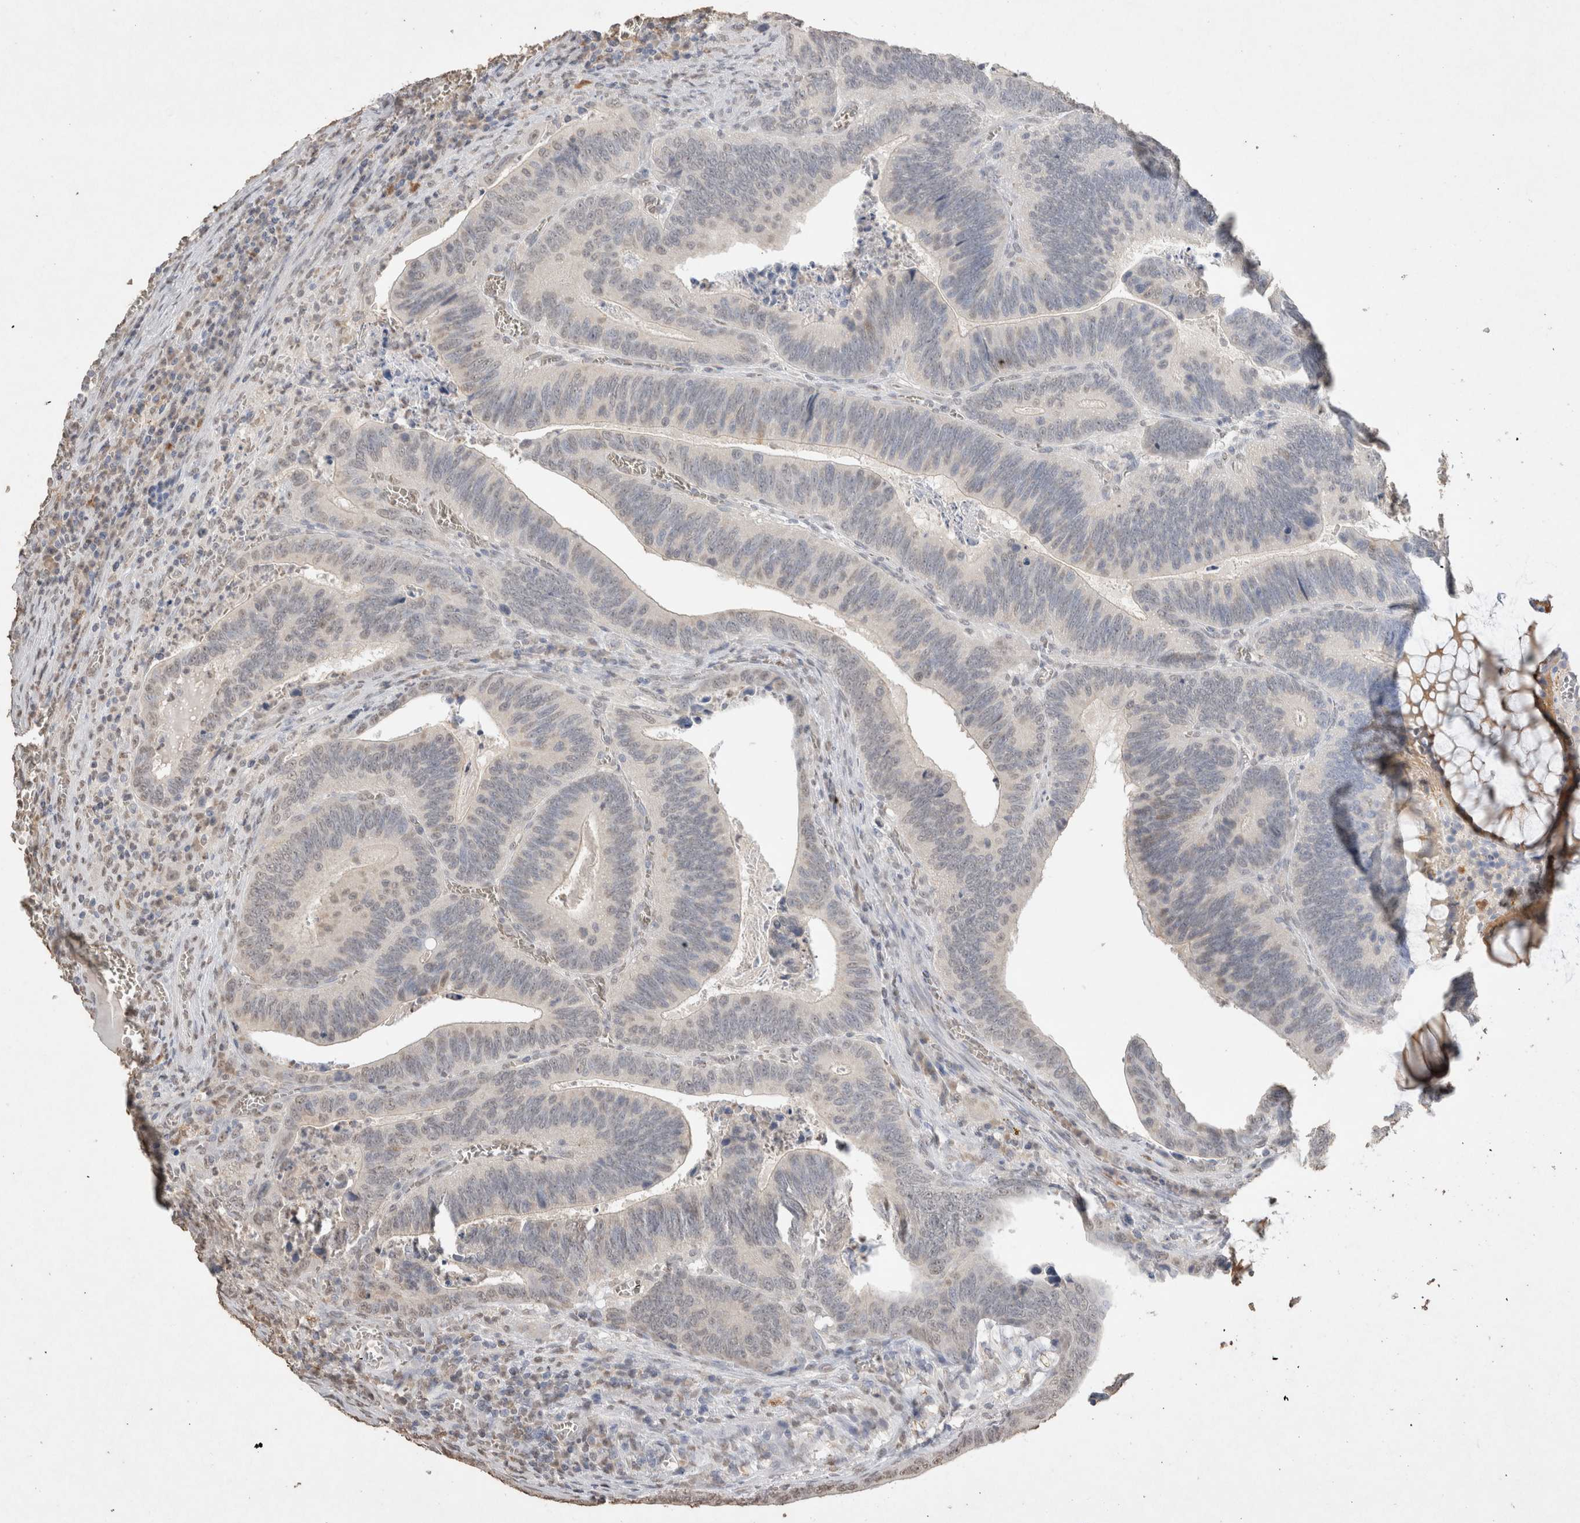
{"staining": {"intensity": "weak", "quantity": "<25%", "location": "cytoplasmic/membranous,nuclear"}, "tissue": "colorectal cancer", "cell_type": "Tumor cells", "image_type": "cancer", "snomed": [{"axis": "morphology", "description": "Inflammation, NOS"}, {"axis": "morphology", "description": "Adenocarcinoma, NOS"}, {"axis": "topography", "description": "Colon"}], "caption": "IHC photomicrograph of neoplastic tissue: human adenocarcinoma (colorectal) stained with DAB displays no significant protein expression in tumor cells.", "gene": "LGALS2", "patient": {"sex": "male", "age": 72}}